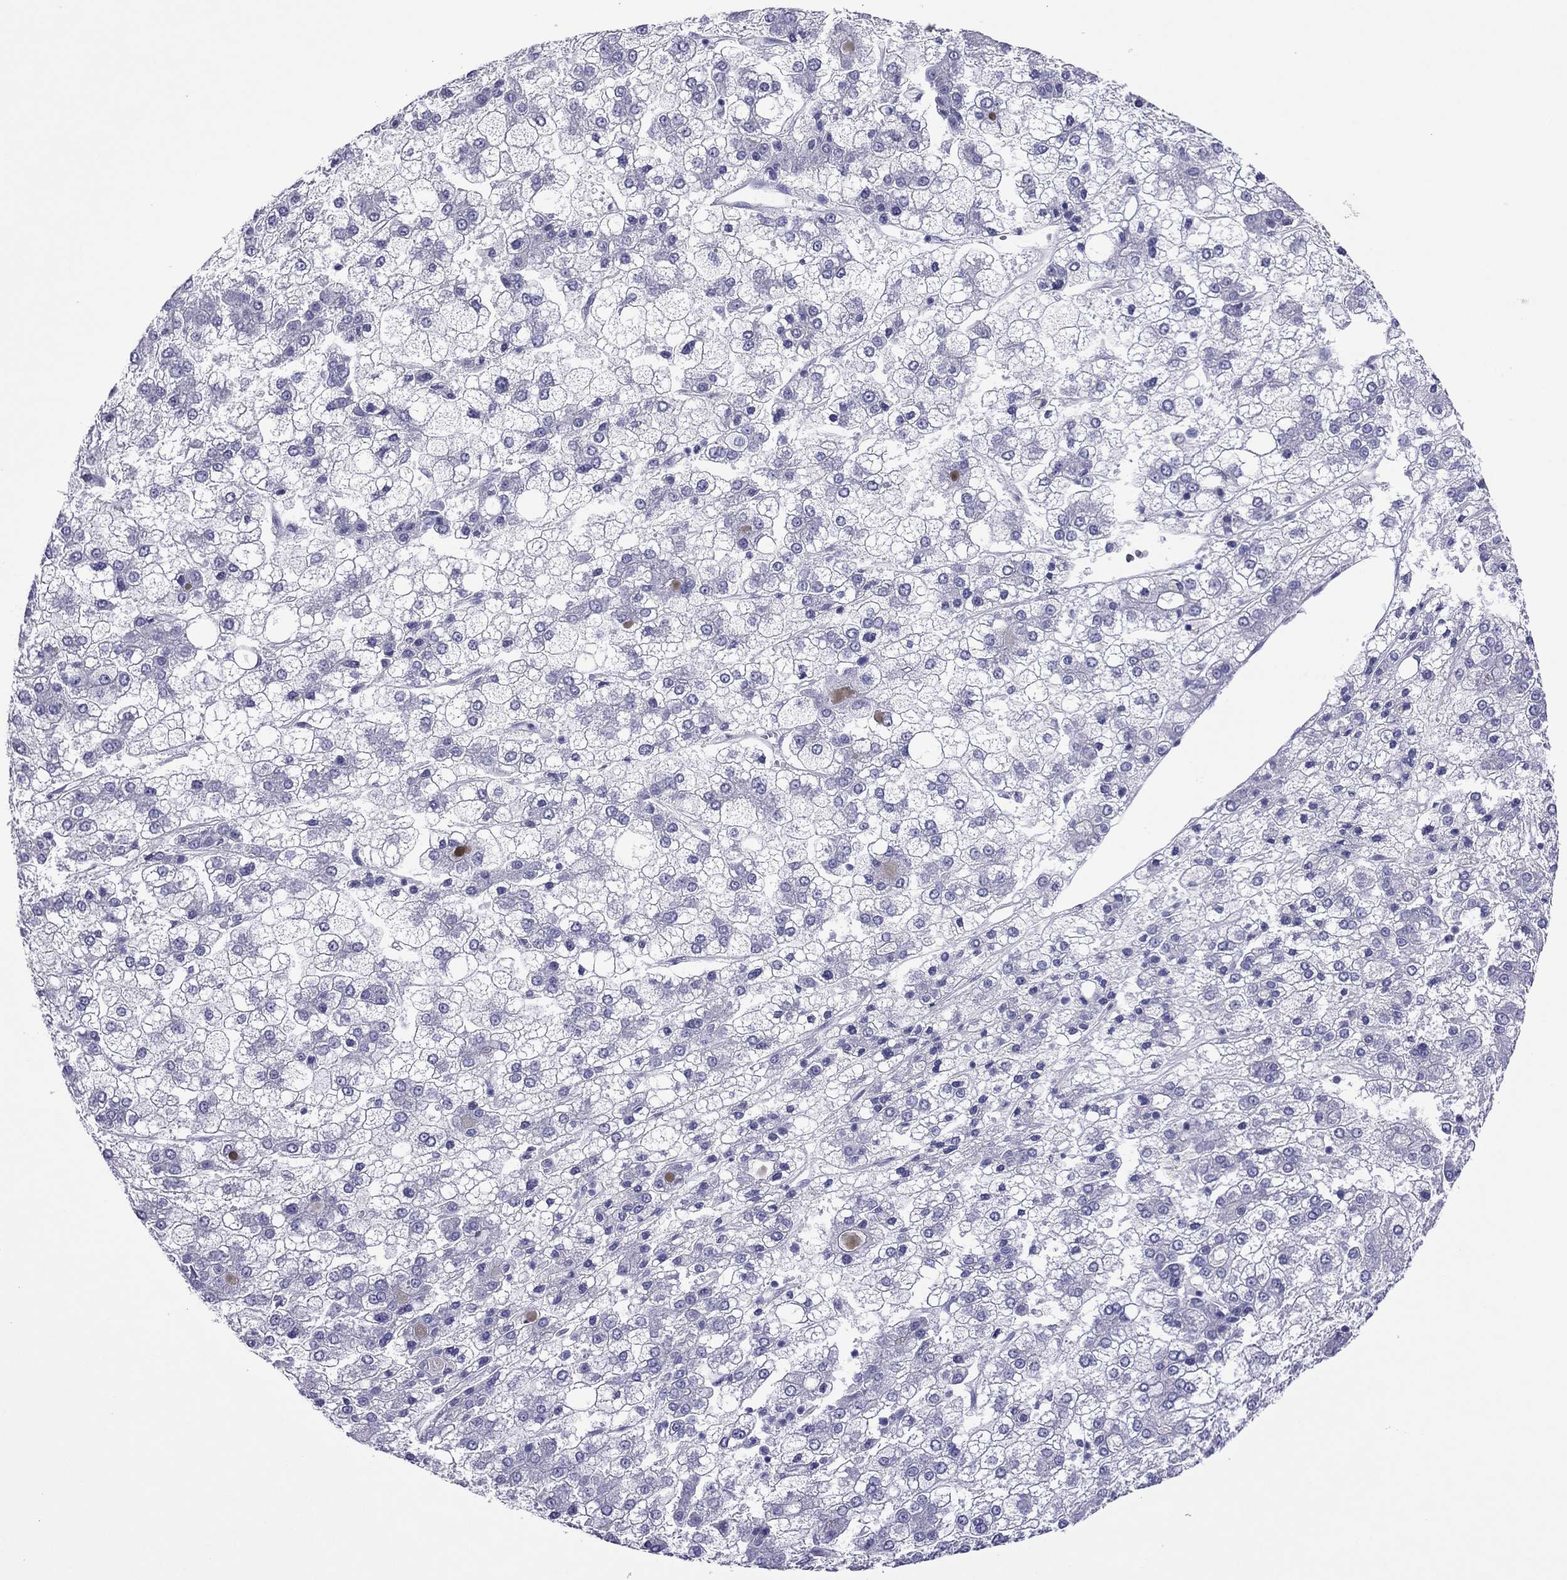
{"staining": {"intensity": "negative", "quantity": "none", "location": "none"}, "tissue": "liver cancer", "cell_type": "Tumor cells", "image_type": "cancer", "snomed": [{"axis": "morphology", "description": "Carcinoma, Hepatocellular, NOS"}, {"axis": "topography", "description": "Liver"}], "caption": "The histopathology image reveals no staining of tumor cells in liver hepatocellular carcinoma.", "gene": "PCDHA6", "patient": {"sex": "male", "age": 73}}